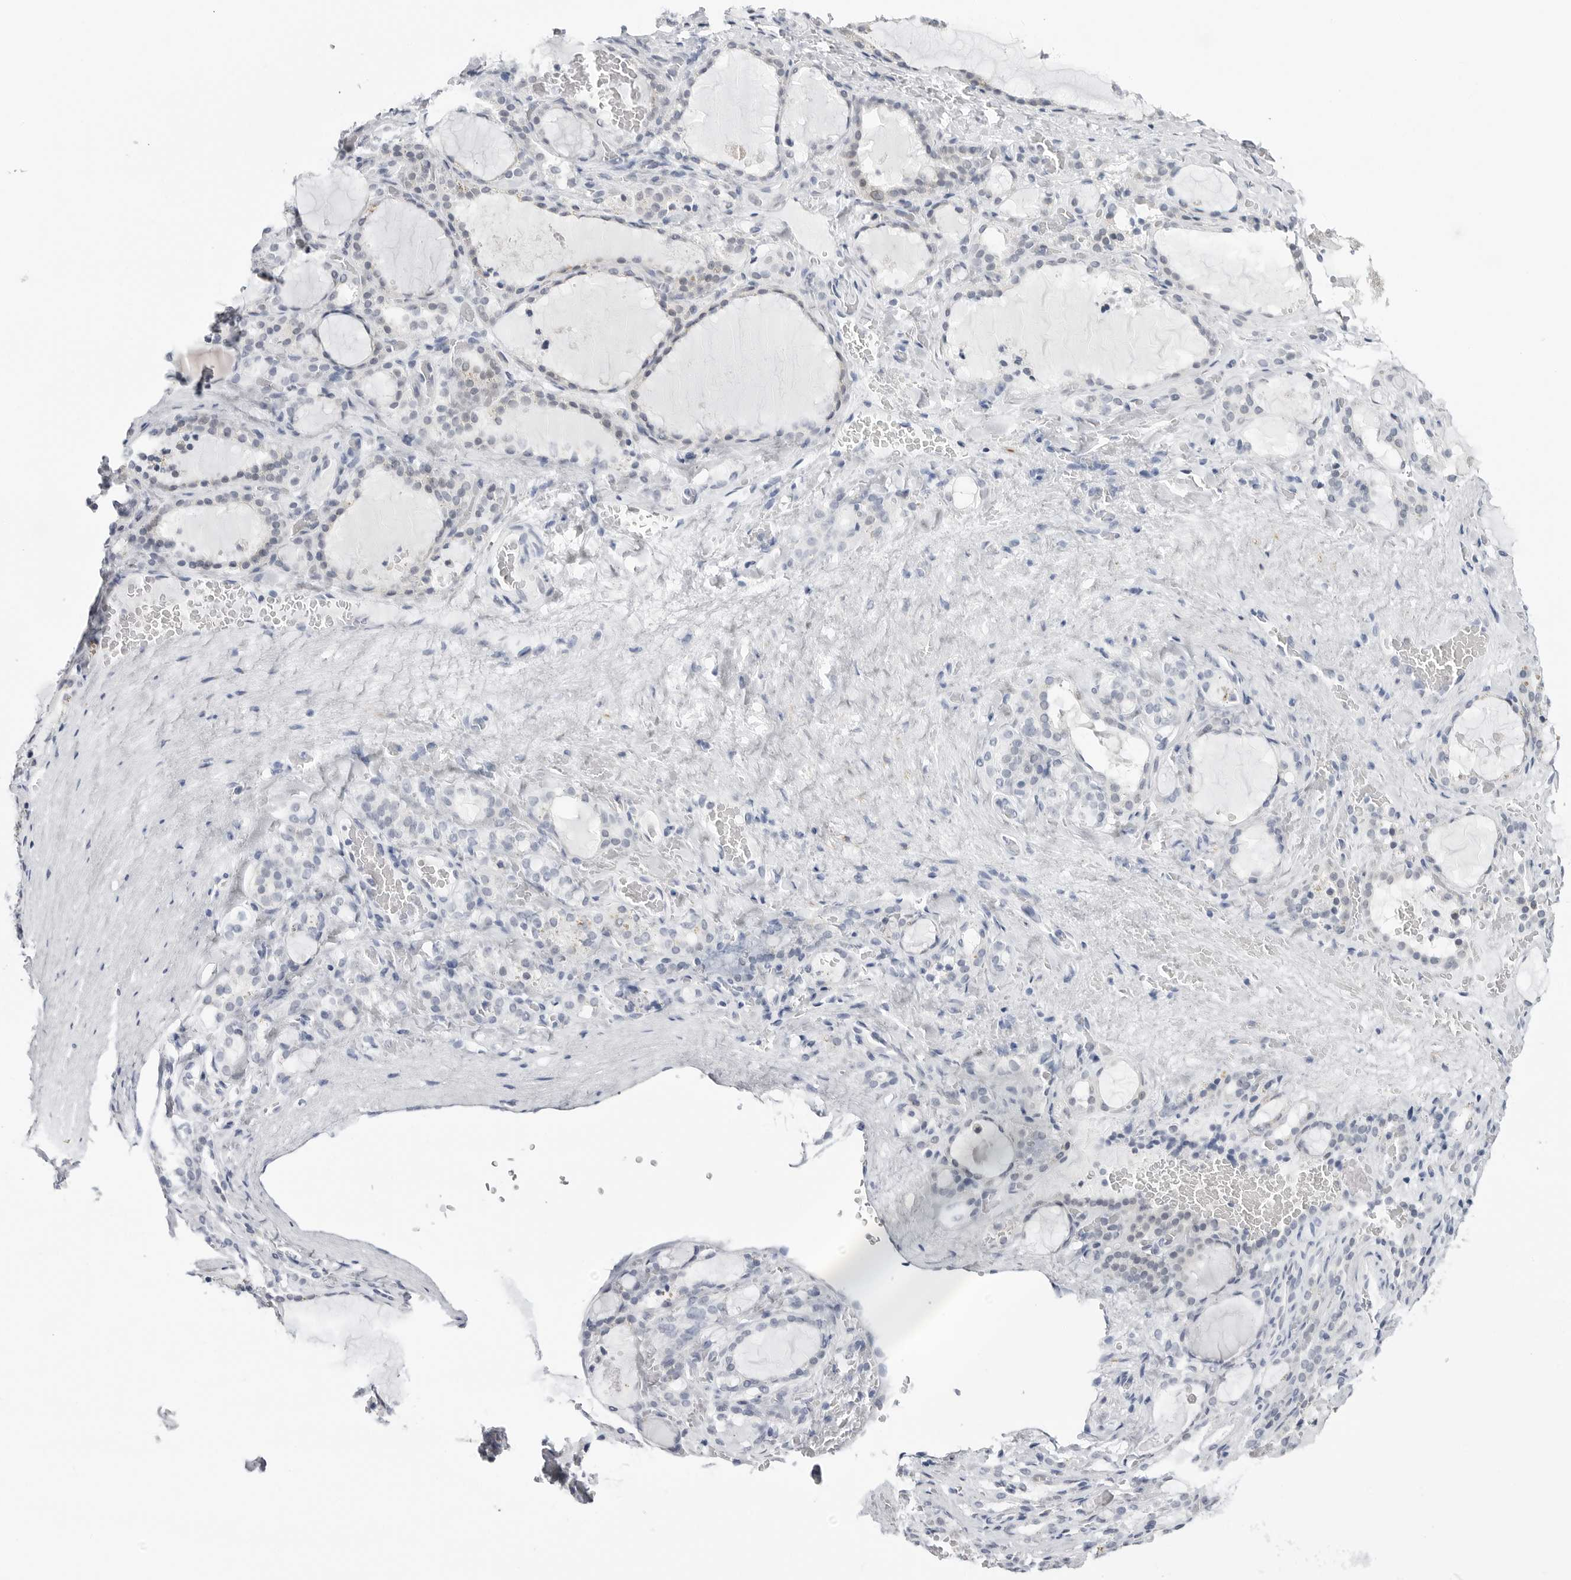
{"staining": {"intensity": "negative", "quantity": "none", "location": "none"}, "tissue": "thyroid gland", "cell_type": "Glandular cells", "image_type": "normal", "snomed": [{"axis": "morphology", "description": "Normal tissue, NOS"}, {"axis": "topography", "description": "Thyroid gland"}], "caption": "Image shows no protein expression in glandular cells of benign thyroid gland. (DAB IHC, high magnification).", "gene": "HSPB7", "patient": {"sex": "female", "age": 22}}